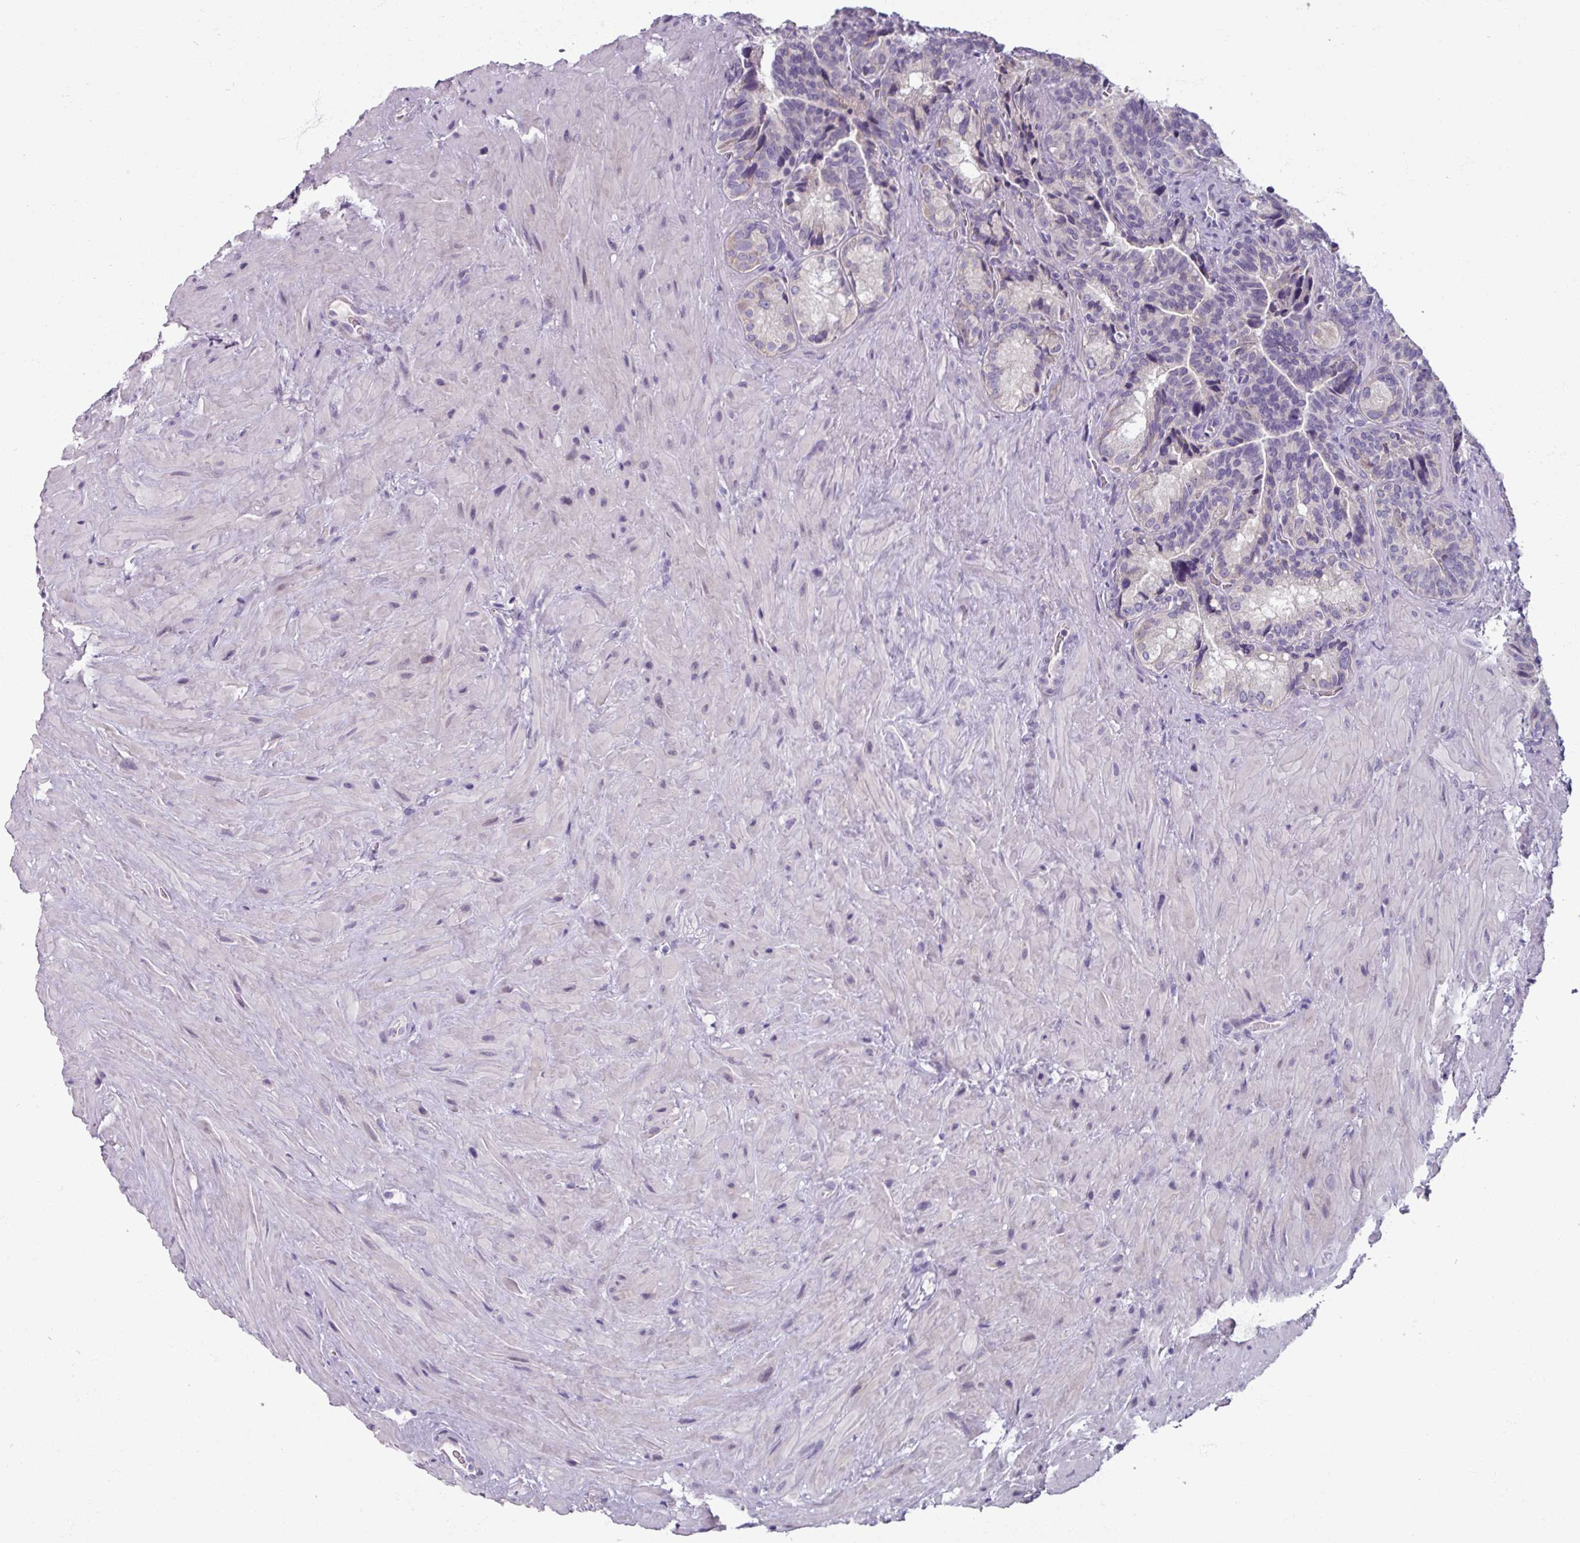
{"staining": {"intensity": "weak", "quantity": "<25%", "location": "cytoplasmic/membranous"}, "tissue": "seminal vesicle", "cell_type": "Glandular cells", "image_type": "normal", "snomed": [{"axis": "morphology", "description": "Normal tissue, NOS"}, {"axis": "topography", "description": "Seminal veicle"}], "caption": "This is an immunohistochemistry image of normal seminal vesicle. There is no positivity in glandular cells.", "gene": "SMIM11", "patient": {"sex": "male", "age": 68}}